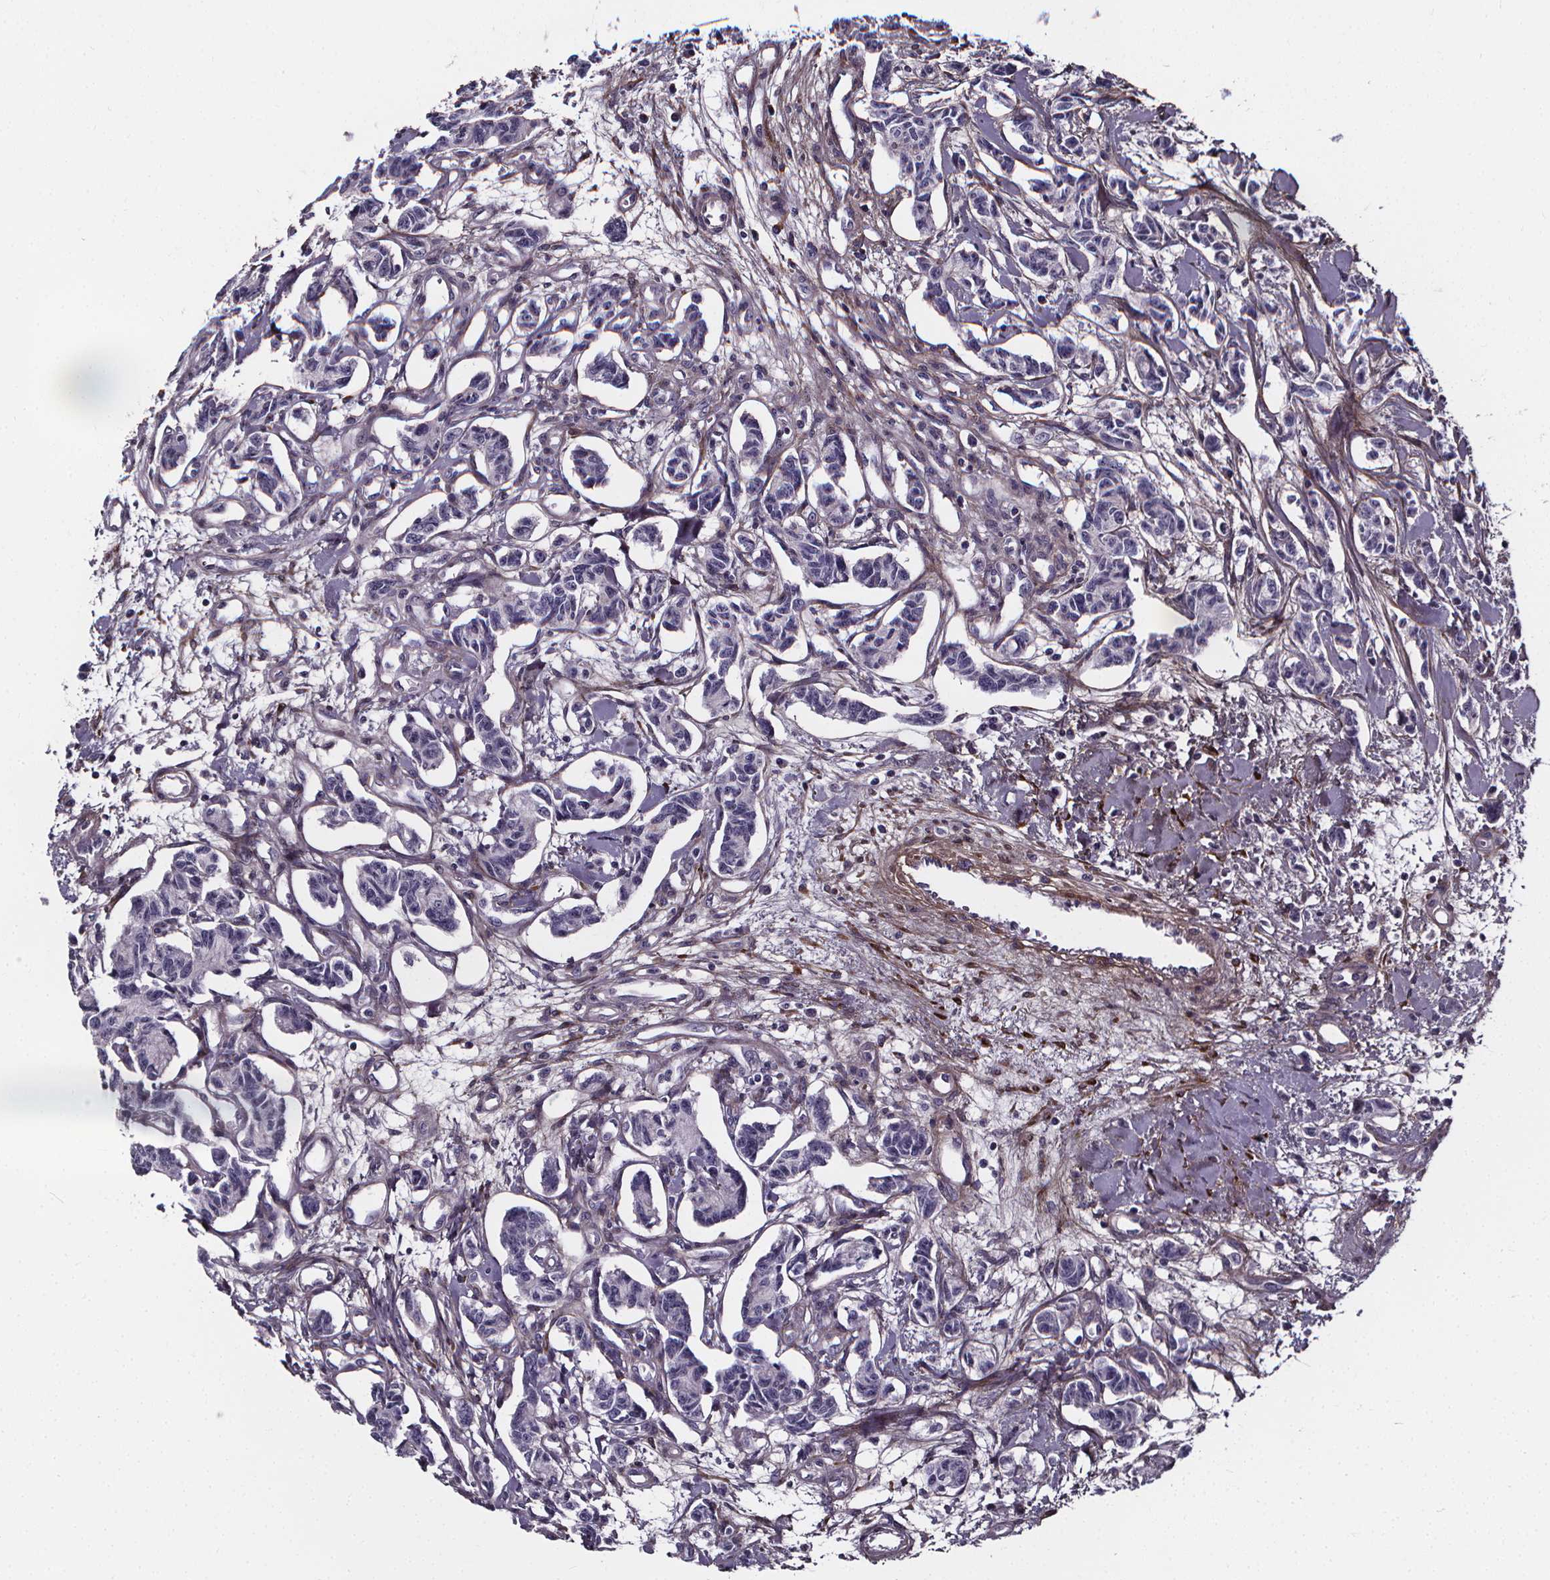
{"staining": {"intensity": "negative", "quantity": "none", "location": "none"}, "tissue": "carcinoid", "cell_type": "Tumor cells", "image_type": "cancer", "snomed": [{"axis": "morphology", "description": "Carcinoid, malignant, NOS"}, {"axis": "topography", "description": "Kidney"}], "caption": "Immunohistochemistry (IHC) of malignant carcinoid demonstrates no expression in tumor cells.", "gene": "AEBP1", "patient": {"sex": "female", "age": 41}}